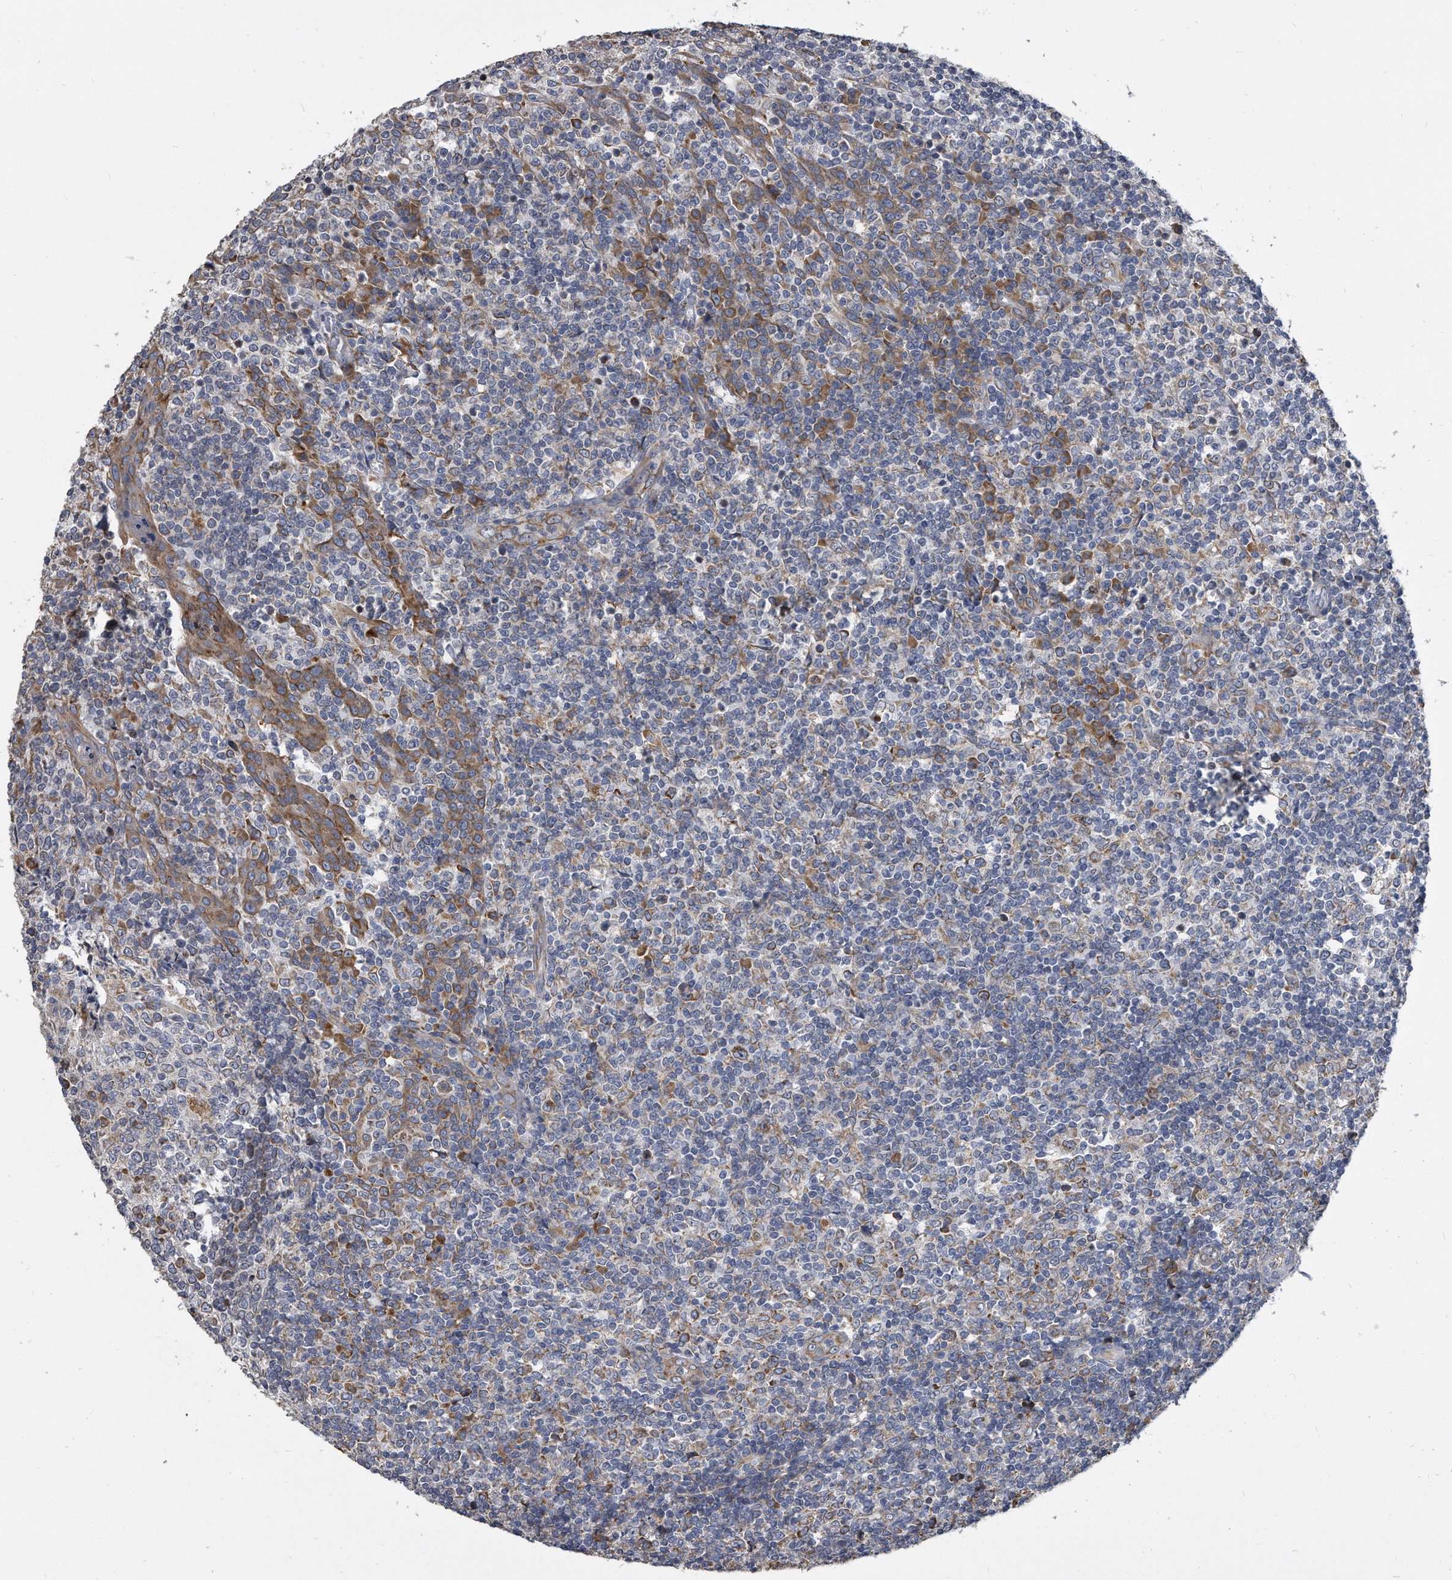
{"staining": {"intensity": "moderate", "quantity": "<25%", "location": "cytoplasmic/membranous"}, "tissue": "tonsil", "cell_type": "Germinal center cells", "image_type": "normal", "snomed": [{"axis": "morphology", "description": "Normal tissue, NOS"}, {"axis": "topography", "description": "Tonsil"}], "caption": "This micrograph exhibits IHC staining of normal tonsil, with low moderate cytoplasmic/membranous expression in approximately <25% of germinal center cells.", "gene": "CCDC47", "patient": {"sex": "female", "age": 19}}